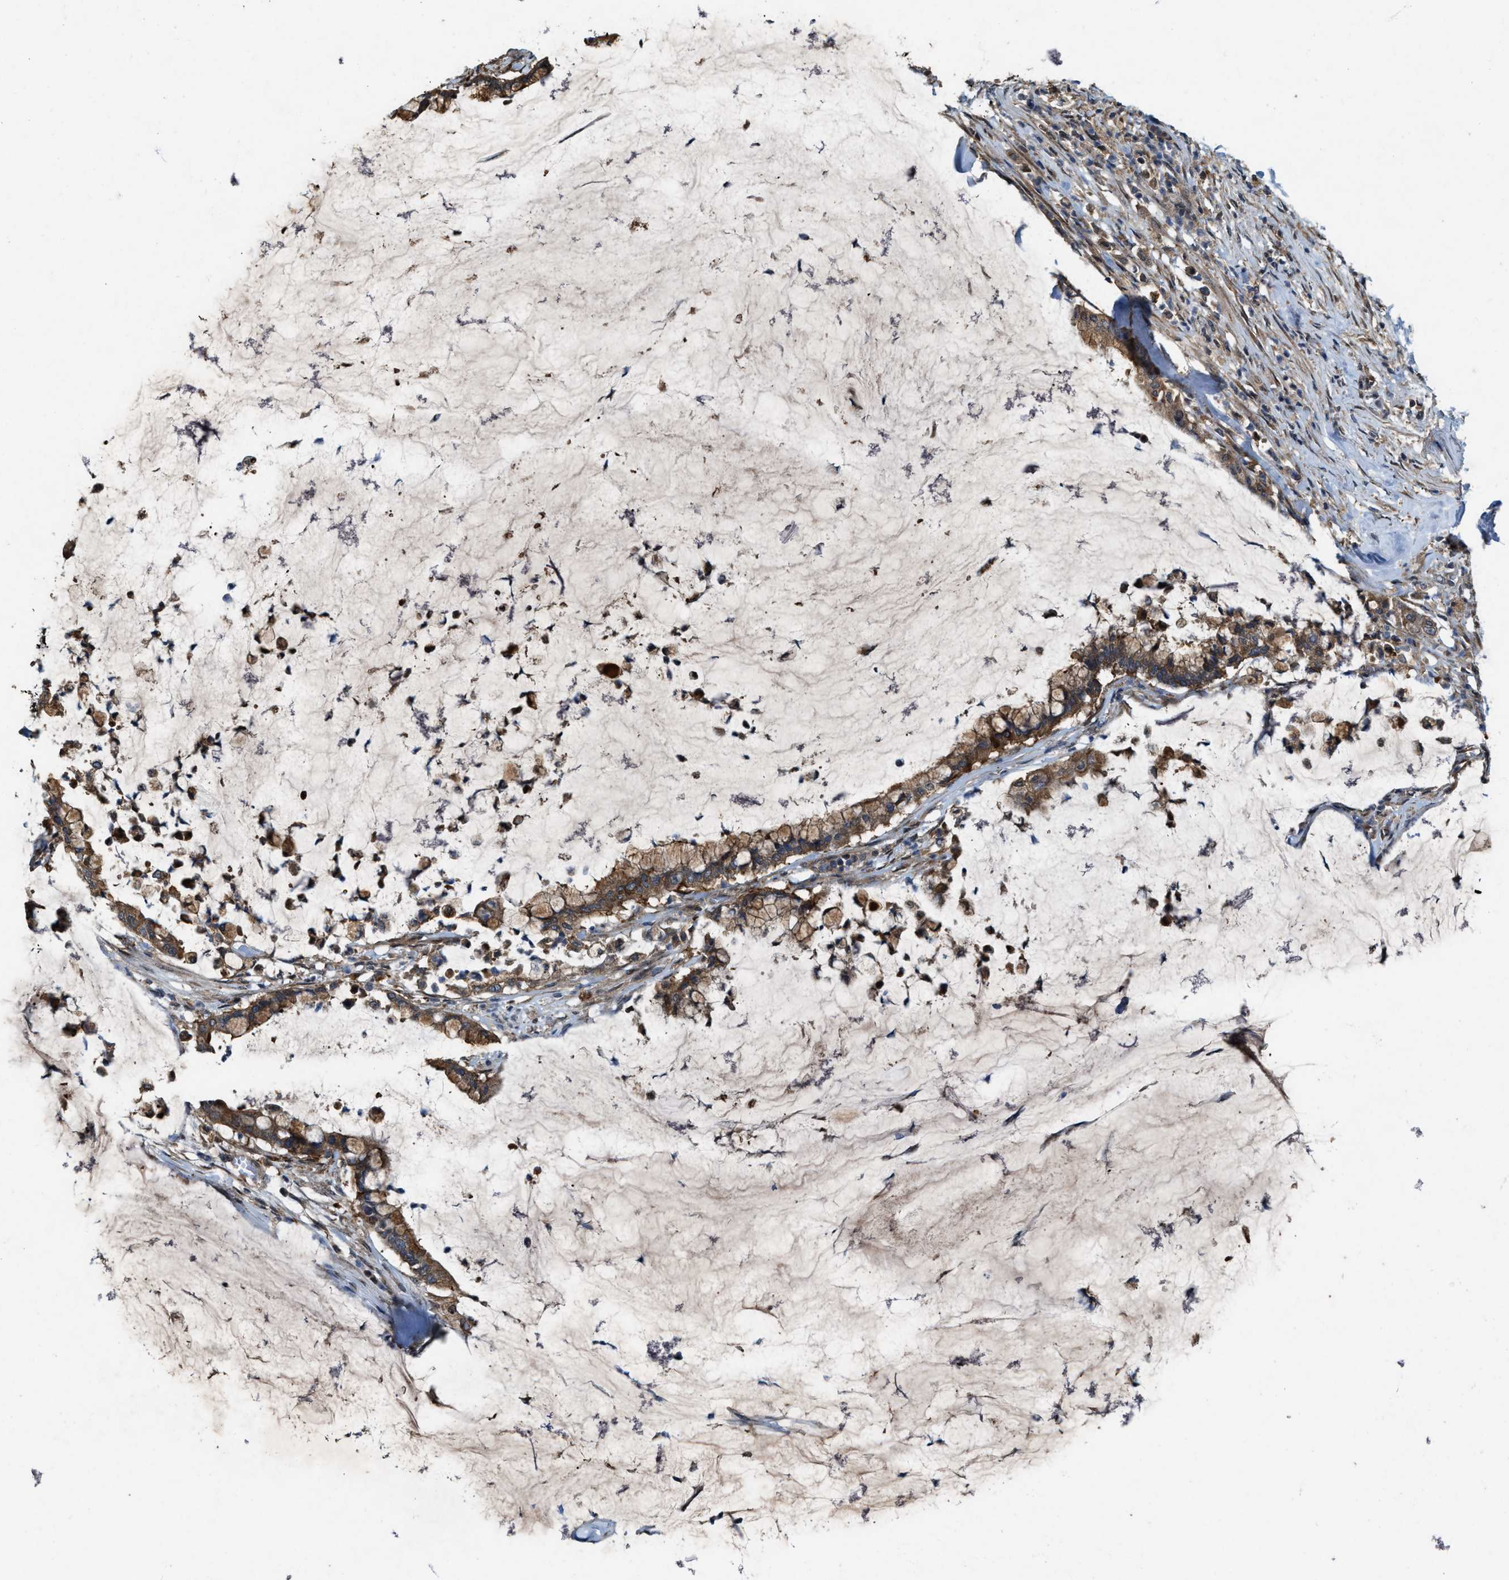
{"staining": {"intensity": "moderate", "quantity": ">75%", "location": "cytoplasmic/membranous"}, "tissue": "pancreatic cancer", "cell_type": "Tumor cells", "image_type": "cancer", "snomed": [{"axis": "morphology", "description": "Adenocarcinoma, NOS"}, {"axis": "topography", "description": "Pancreas"}], "caption": "IHC of adenocarcinoma (pancreatic) displays medium levels of moderate cytoplasmic/membranous expression in about >75% of tumor cells.", "gene": "PDP2", "patient": {"sex": "male", "age": 41}}